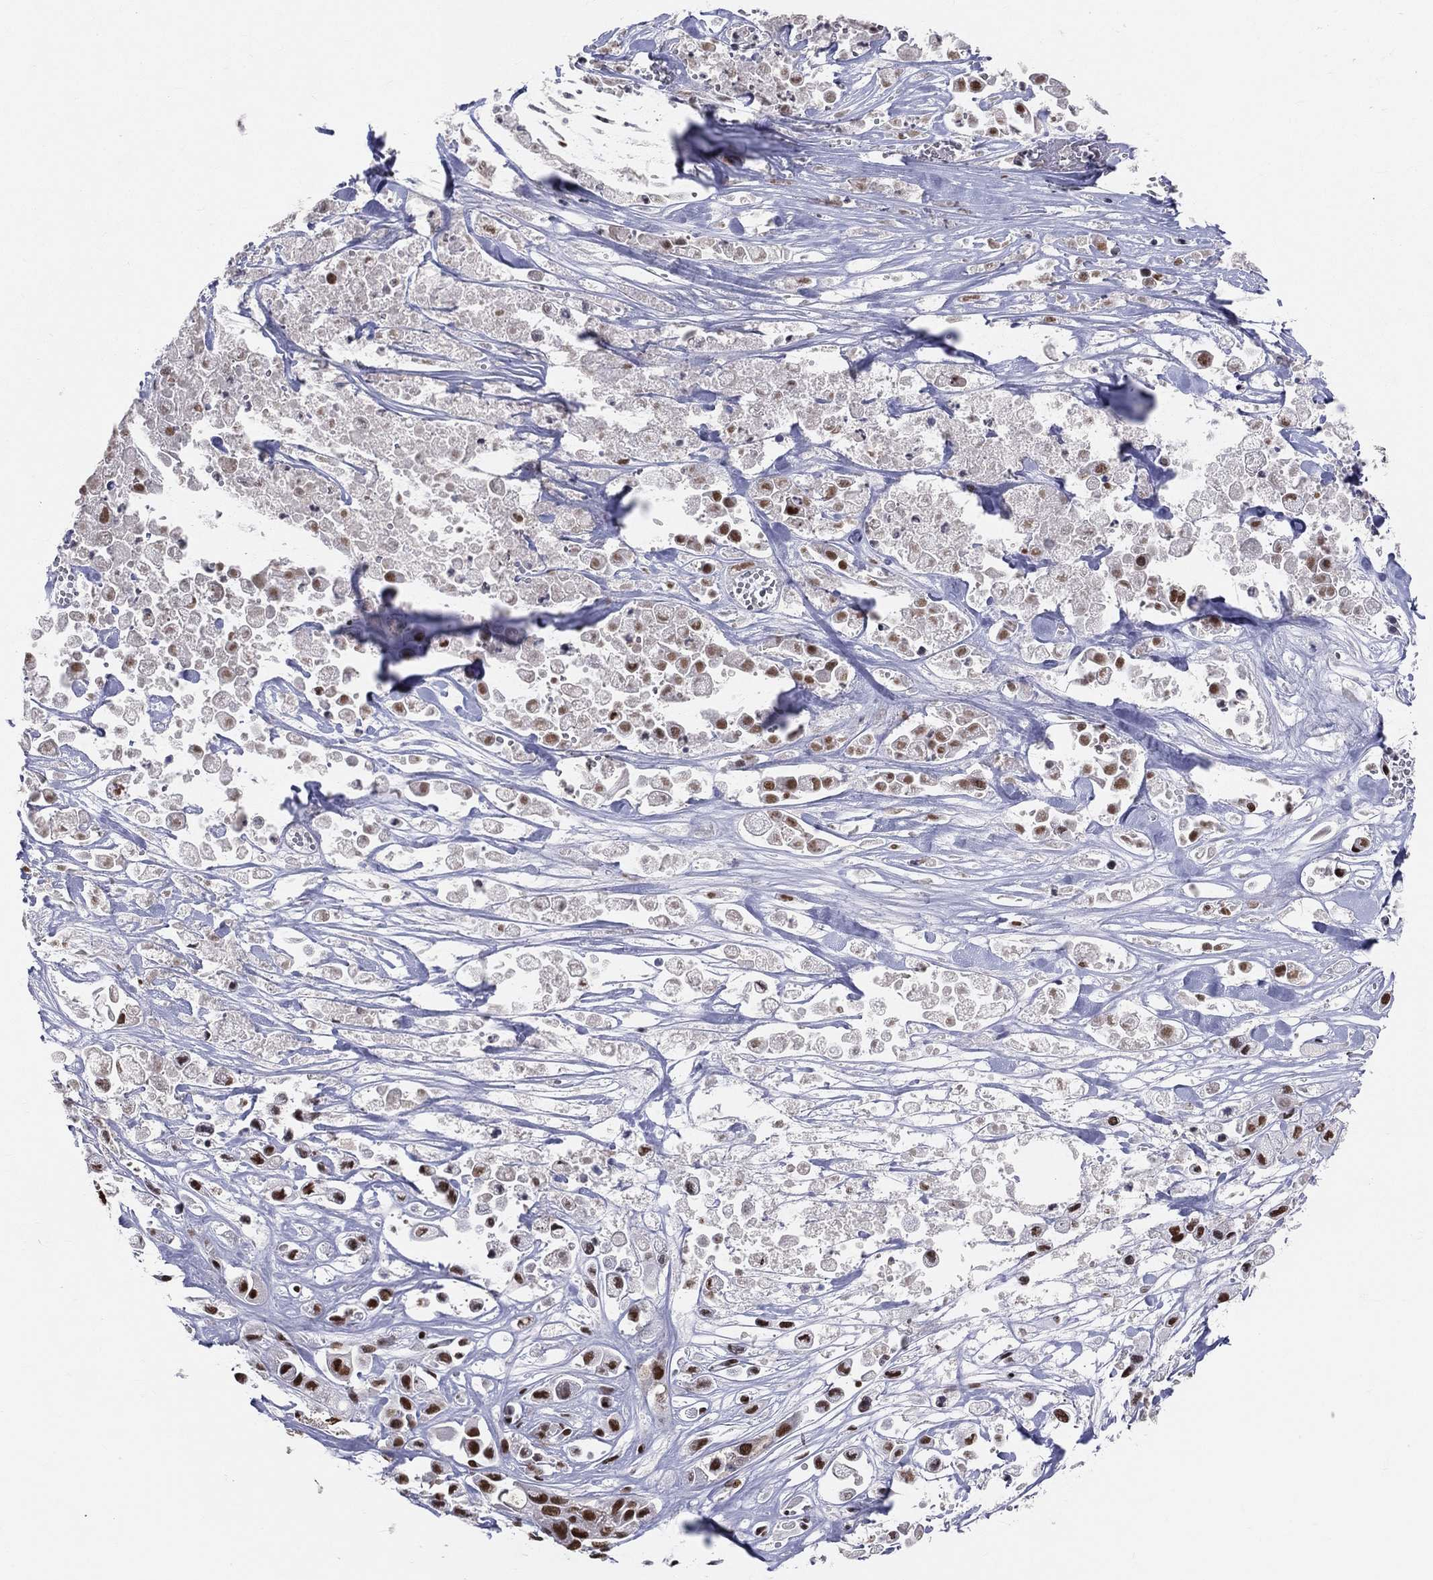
{"staining": {"intensity": "strong", "quantity": ">75%", "location": "nuclear"}, "tissue": "pancreatic cancer", "cell_type": "Tumor cells", "image_type": "cancer", "snomed": [{"axis": "morphology", "description": "Adenocarcinoma, NOS"}, {"axis": "topography", "description": "Pancreas"}], "caption": "A micrograph of human adenocarcinoma (pancreatic) stained for a protein displays strong nuclear brown staining in tumor cells.", "gene": "CDK7", "patient": {"sex": "male", "age": 44}}